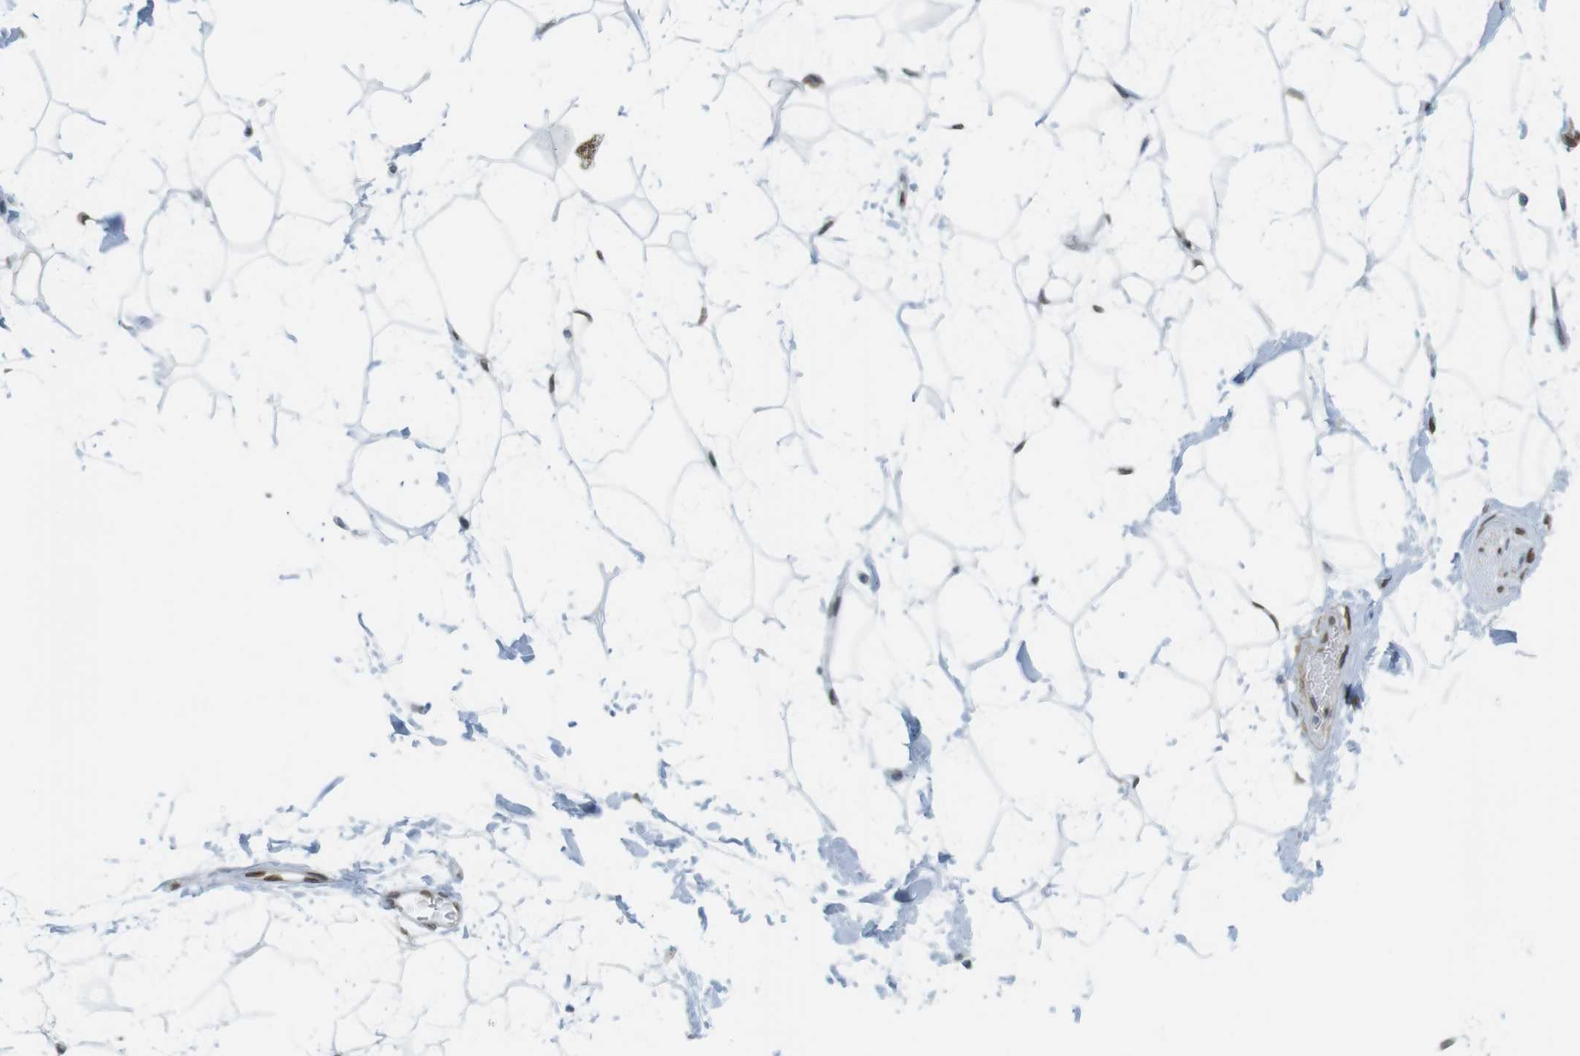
{"staining": {"intensity": "negative", "quantity": "none", "location": "none"}, "tissue": "adipose tissue", "cell_type": "Adipocytes", "image_type": "normal", "snomed": [{"axis": "morphology", "description": "Normal tissue, NOS"}, {"axis": "topography", "description": "Soft tissue"}], "caption": "Adipocytes are negative for protein expression in normal human adipose tissue. (Stains: DAB immunohistochemistry with hematoxylin counter stain, Microscopy: brightfield microscopy at high magnification).", "gene": "ARL6IP6", "patient": {"sex": "male", "age": 72}}